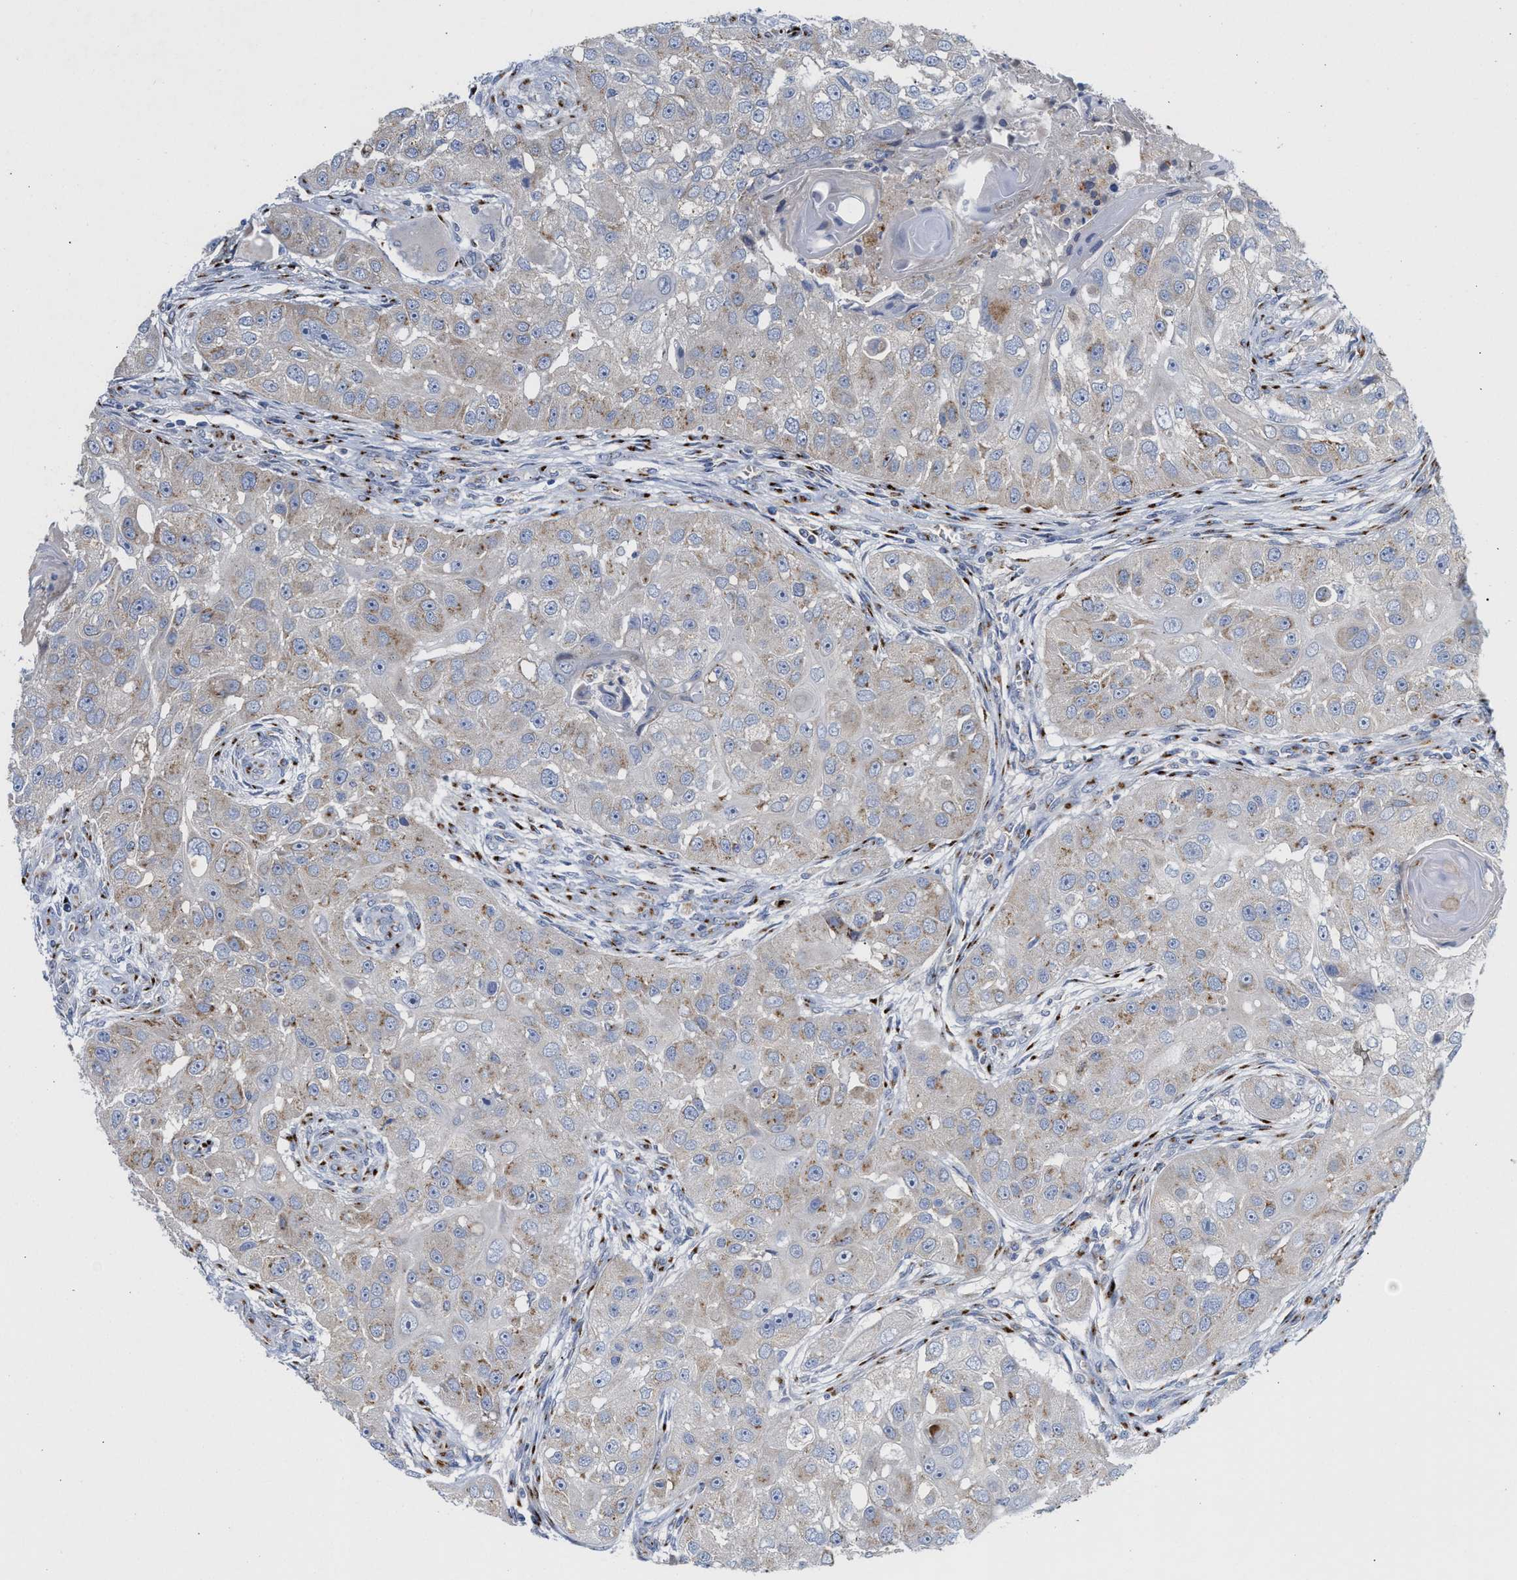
{"staining": {"intensity": "weak", "quantity": "25%-75%", "location": "cytoplasmic/membranous"}, "tissue": "head and neck cancer", "cell_type": "Tumor cells", "image_type": "cancer", "snomed": [{"axis": "morphology", "description": "Normal tissue, NOS"}, {"axis": "morphology", "description": "Squamous cell carcinoma, NOS"}, {"axis": "topography", "description": "Skeletal muscle"}, {"axis": "topography", "description": "Head-Neck"}], "caption": "Protein expression analysis of human head and neck cancer reveals weak cytoplasmic/membranous expression in about 25%-75% of tumor cells.", "gene": "CCL2", "patient": {"sex": "male", "age": 51}}